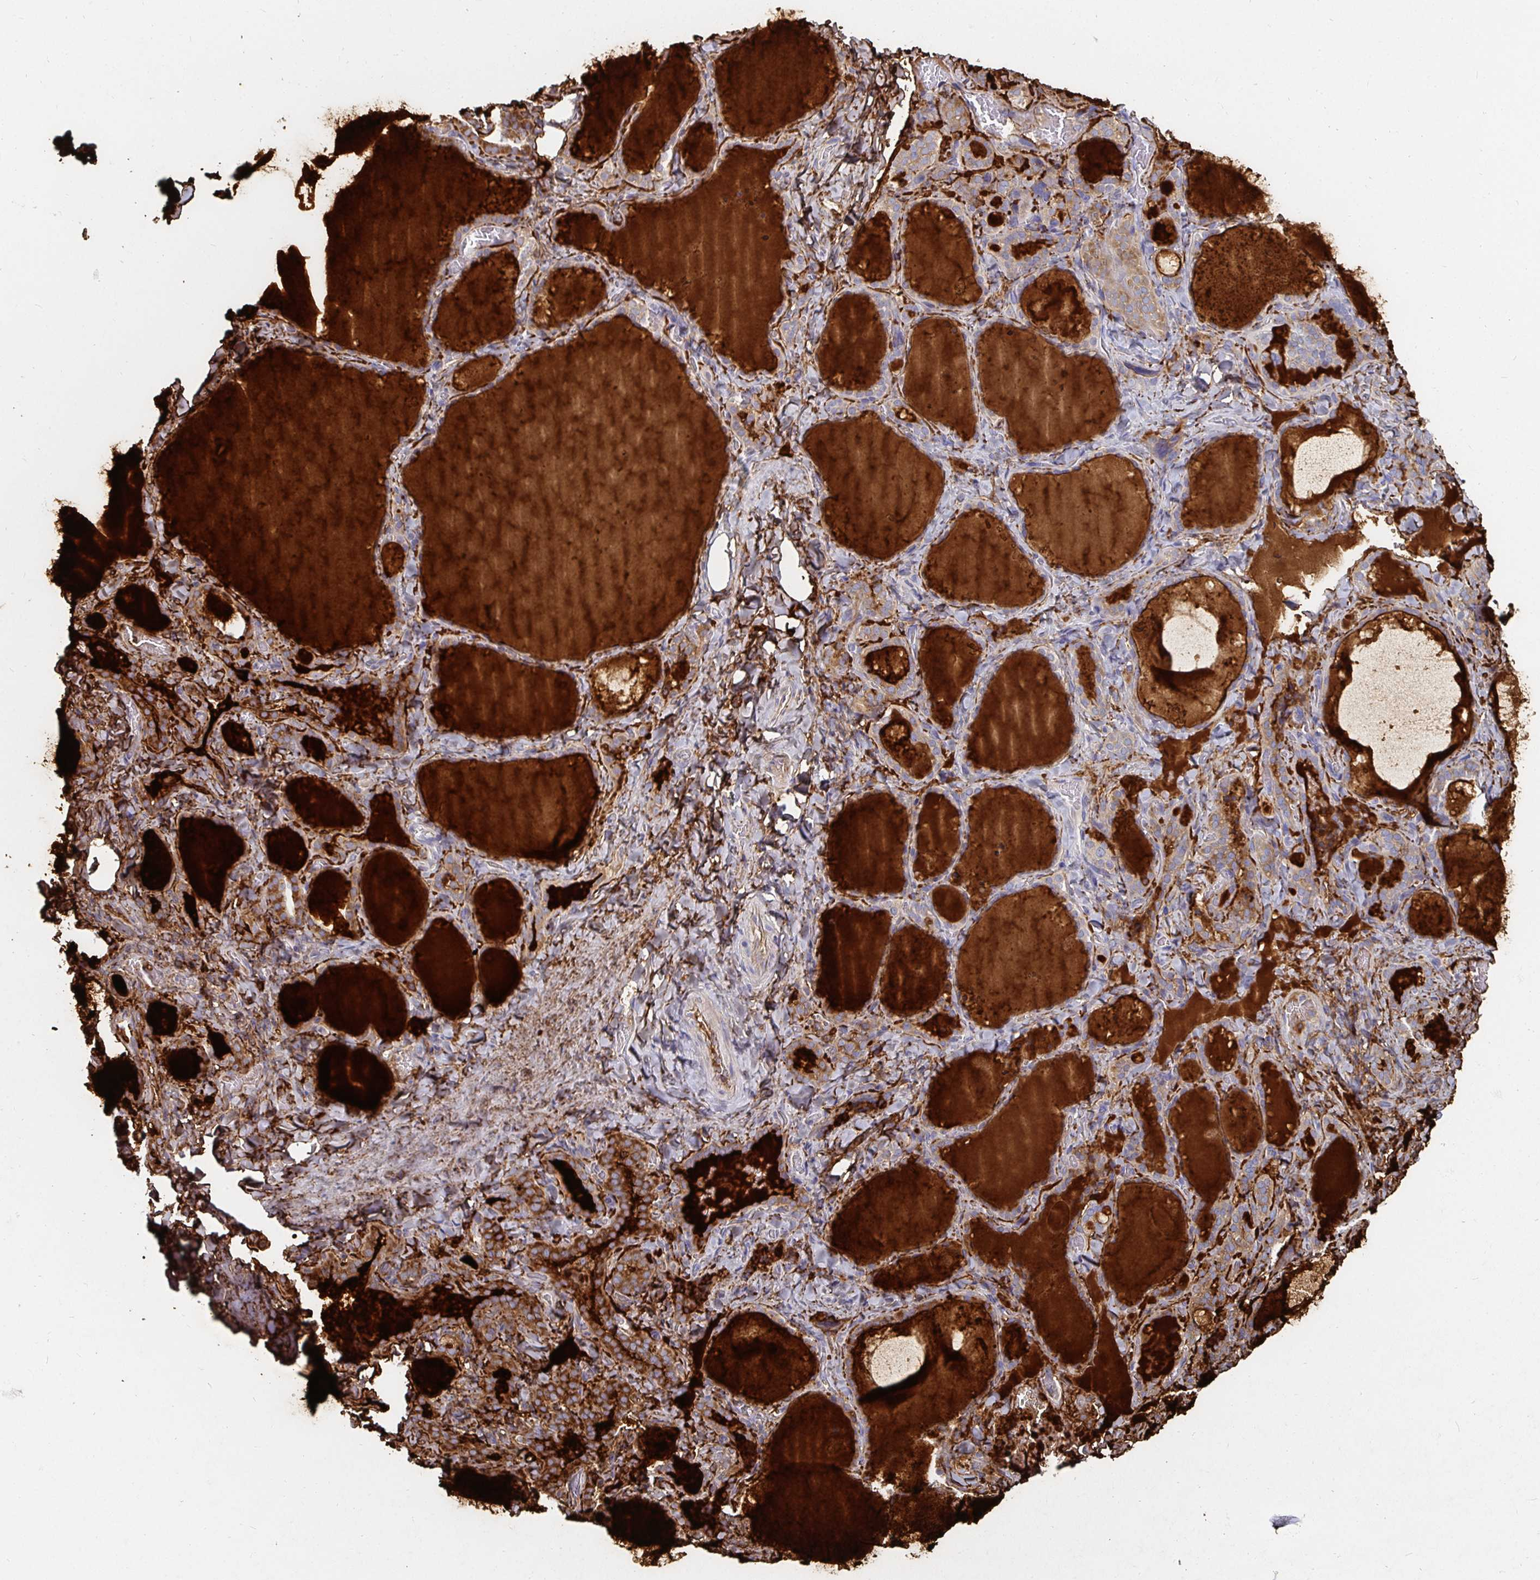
{"staining": {"intensity": "moderate", "quantity": "25%-75%", "location": "cytoplasmic/membranous"}, "tissue": "thyroid gland", "cell_type": "Glandular cells", "image_type": "normal", "snomed": [{"axis": "morphology", "description": "Normal tissue, NOS"}, {"axis": "topography", "description": "Thyroid gland"}], "caption": "This is a photomicrograph of IHC staining of unremarkable thyroid gland, which shows moderate expression in the cytoplasmic/membranous of glandular cells.", "gene": "GJA4", "patient": {"sex": "female", "age": 22}}